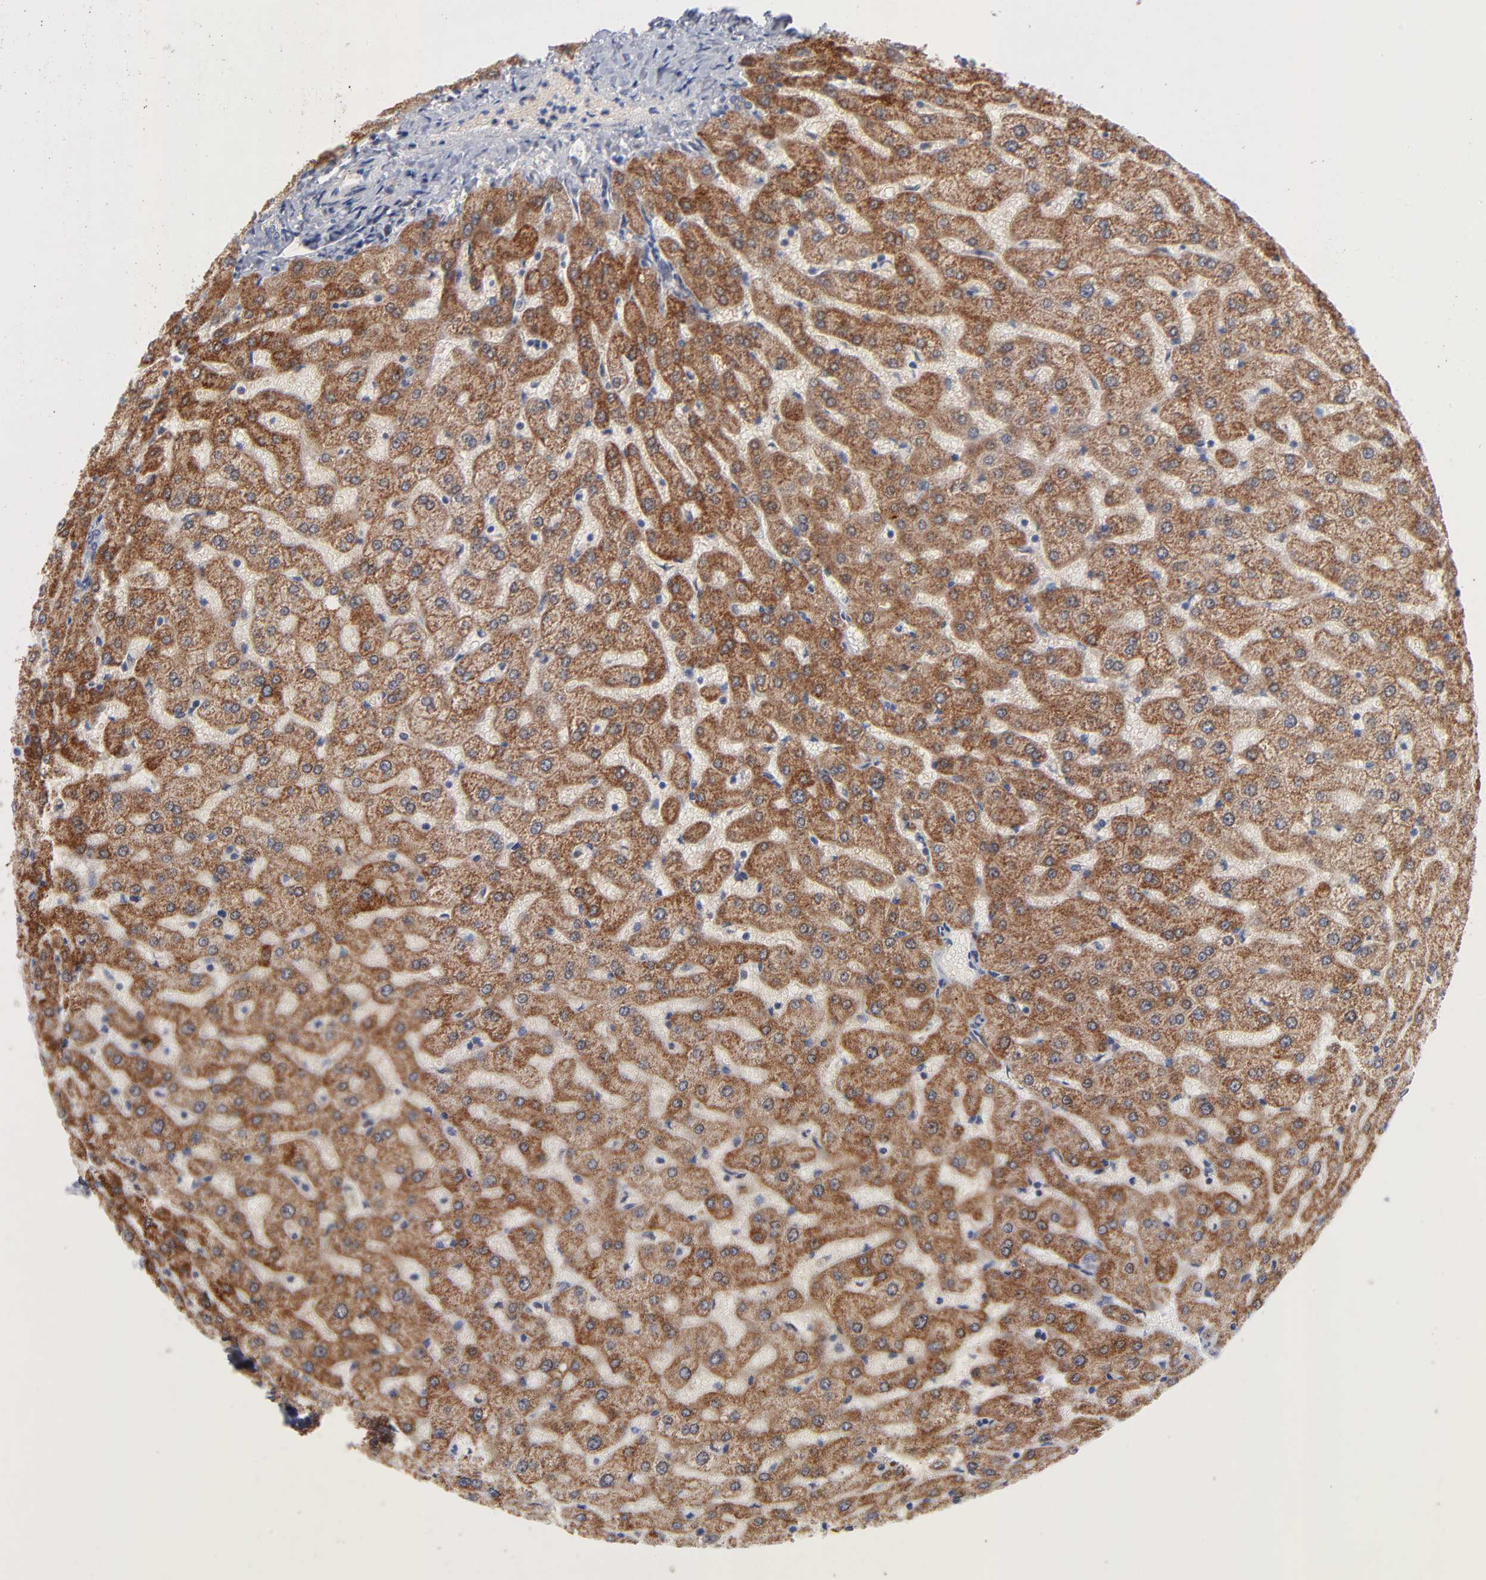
{"staining": {"intensity": "weak", "quantity": "<25%", "location": "cytoplasmic/membranous"}, "tissue": "liver", "cell_type": "Cholangiocytes", "image_type": "normal", "snomed": [{"axis": "morphology", "description": "Normal tissue, NOS"}, {"axis": "morphology", "description": "Fibrosis, NOS"}, {"axis": "topography", "description": "Liver"}], "caption": "Immunohistochemistry micrograph of normal liver: liver stained with DAB (3,3'-diaminobenzidine) displays no significant protein expression in cholangiocytes.", "gene": "CHCHD10", "patient": {"sex": "female", "age": 29}}